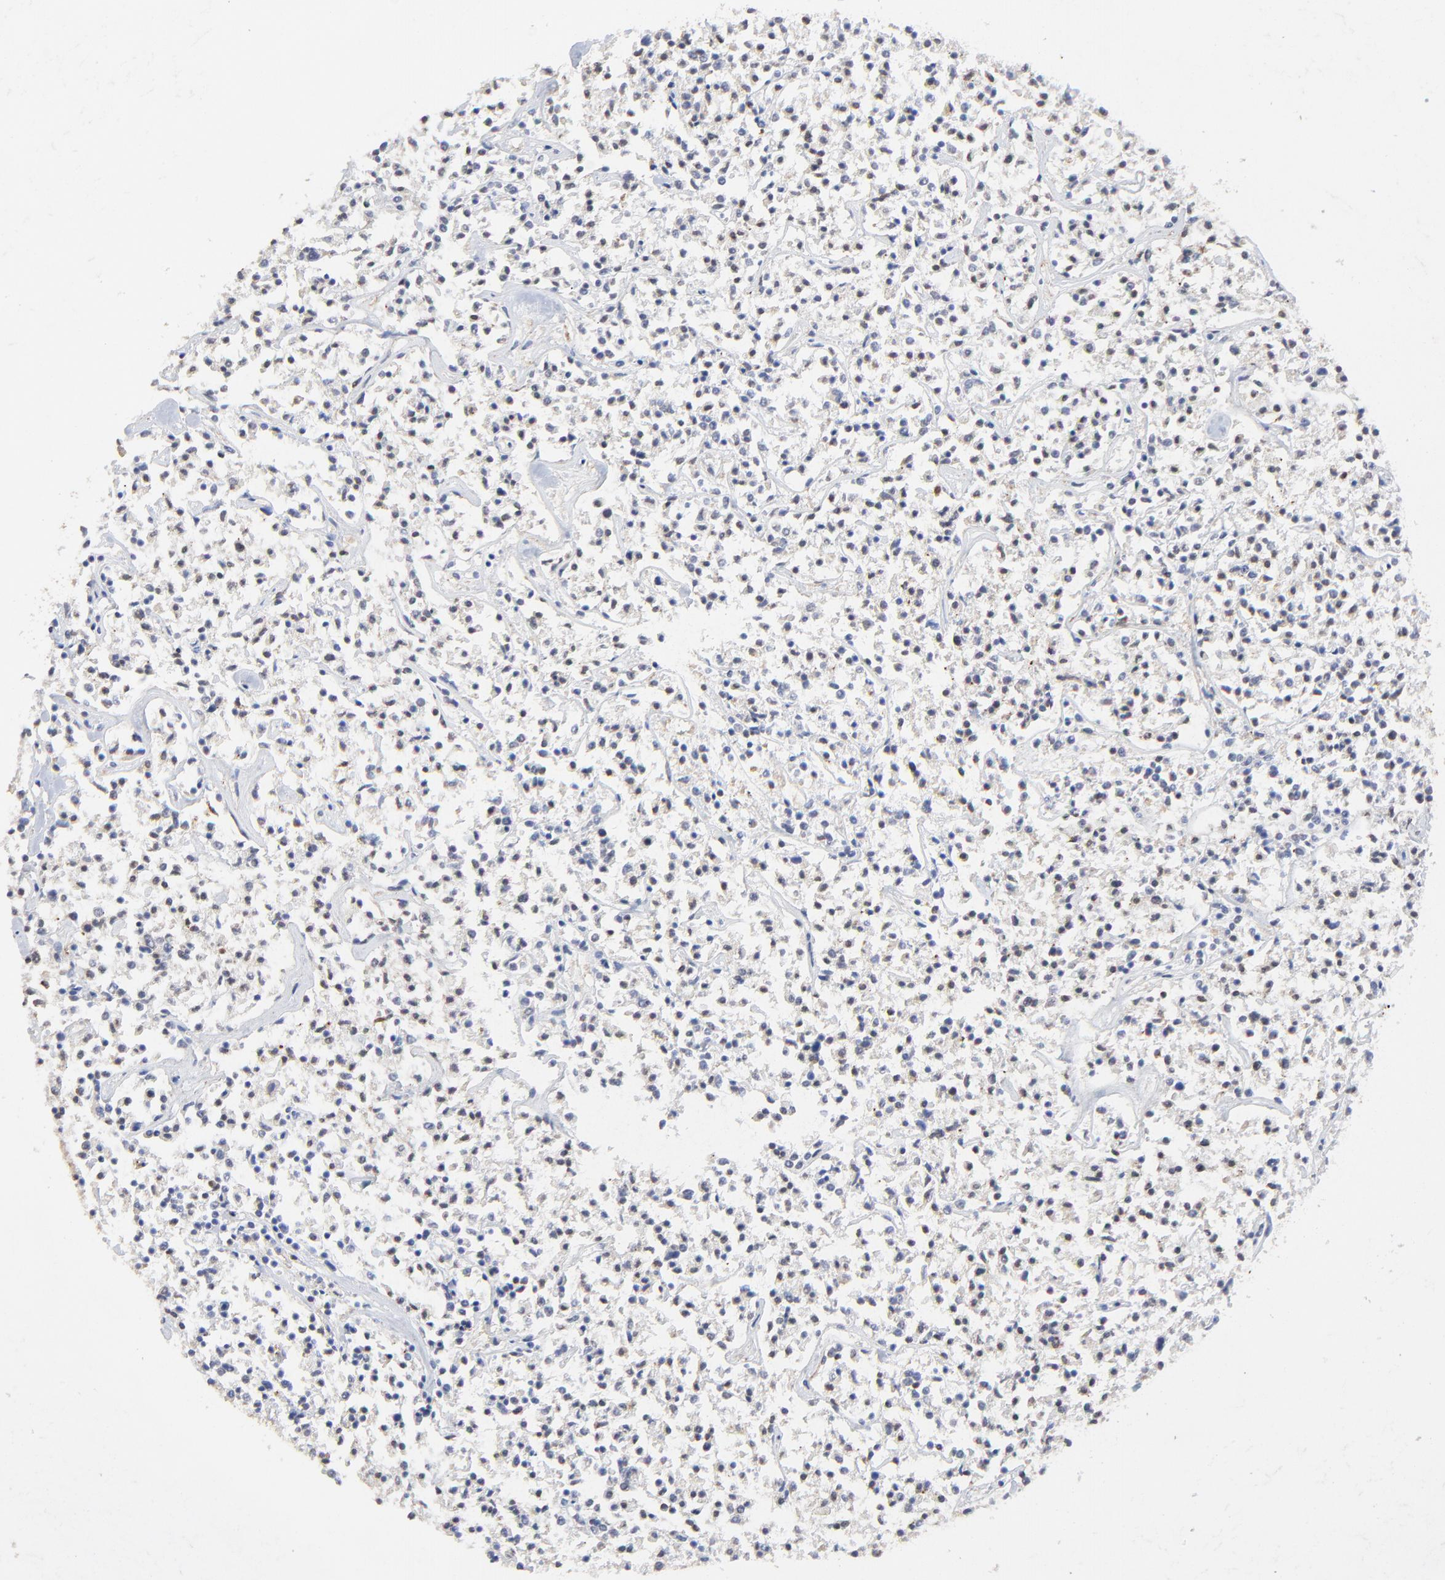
{"staining": {"intensity": "negative", "quantity": "none", "location": "none"}, "tissue": "lymphoma", "cell_type": "Tumor cells", "image_type": "cancer", "snomed": [{"axis": "morphology", "description": "Malignant lymphoma, non-Hodgkin's type, Low grade"}, {"axis": "topography", "description": "Small intestine"}], "caption": "Tumor cells show no significant protein positivity in malignant lymphoma, non-Hodgkin's type (low-grade).", "gene": "LGALS3", "patient": {"sex": "female", "age": 59}}